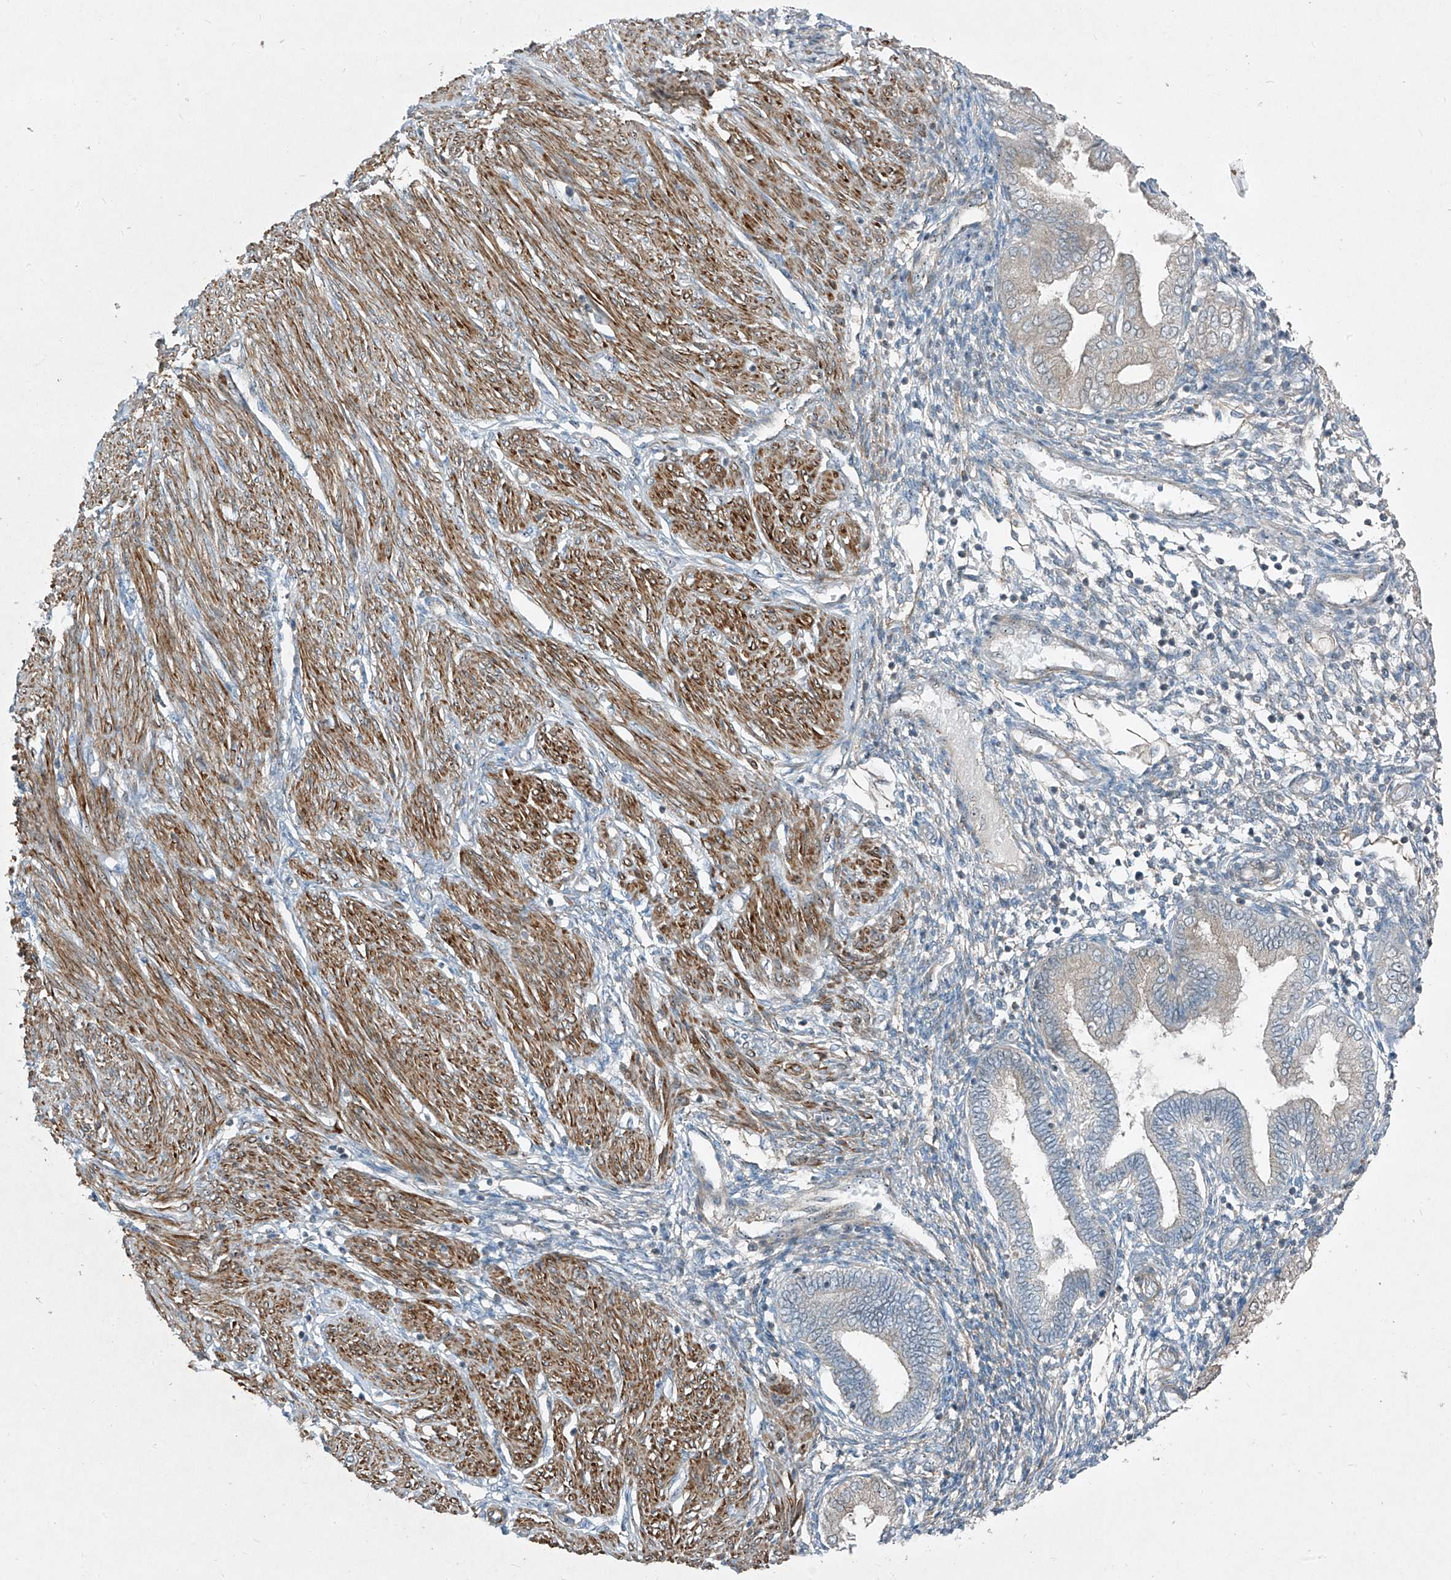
{"staining": {"intensity": "negative", "quantity": "none", "location": "none"}, "tissue": "endometrium", "cell_type": "Cells in endometrial stroma", "image_type": "normal", "snomed": [{"axis": "morphology", "description": "Normal tissue, NOS"}, {"axis": "topography", "description": "Endometrium"}], "caption": "IHC image of unremarkable endometrium: human endometrium stained with DAB demonstrates no significant protein expression in cells in endometrial stroma.", "gene": "PPCS", "patient": {"sex": "female", "age": 53}}